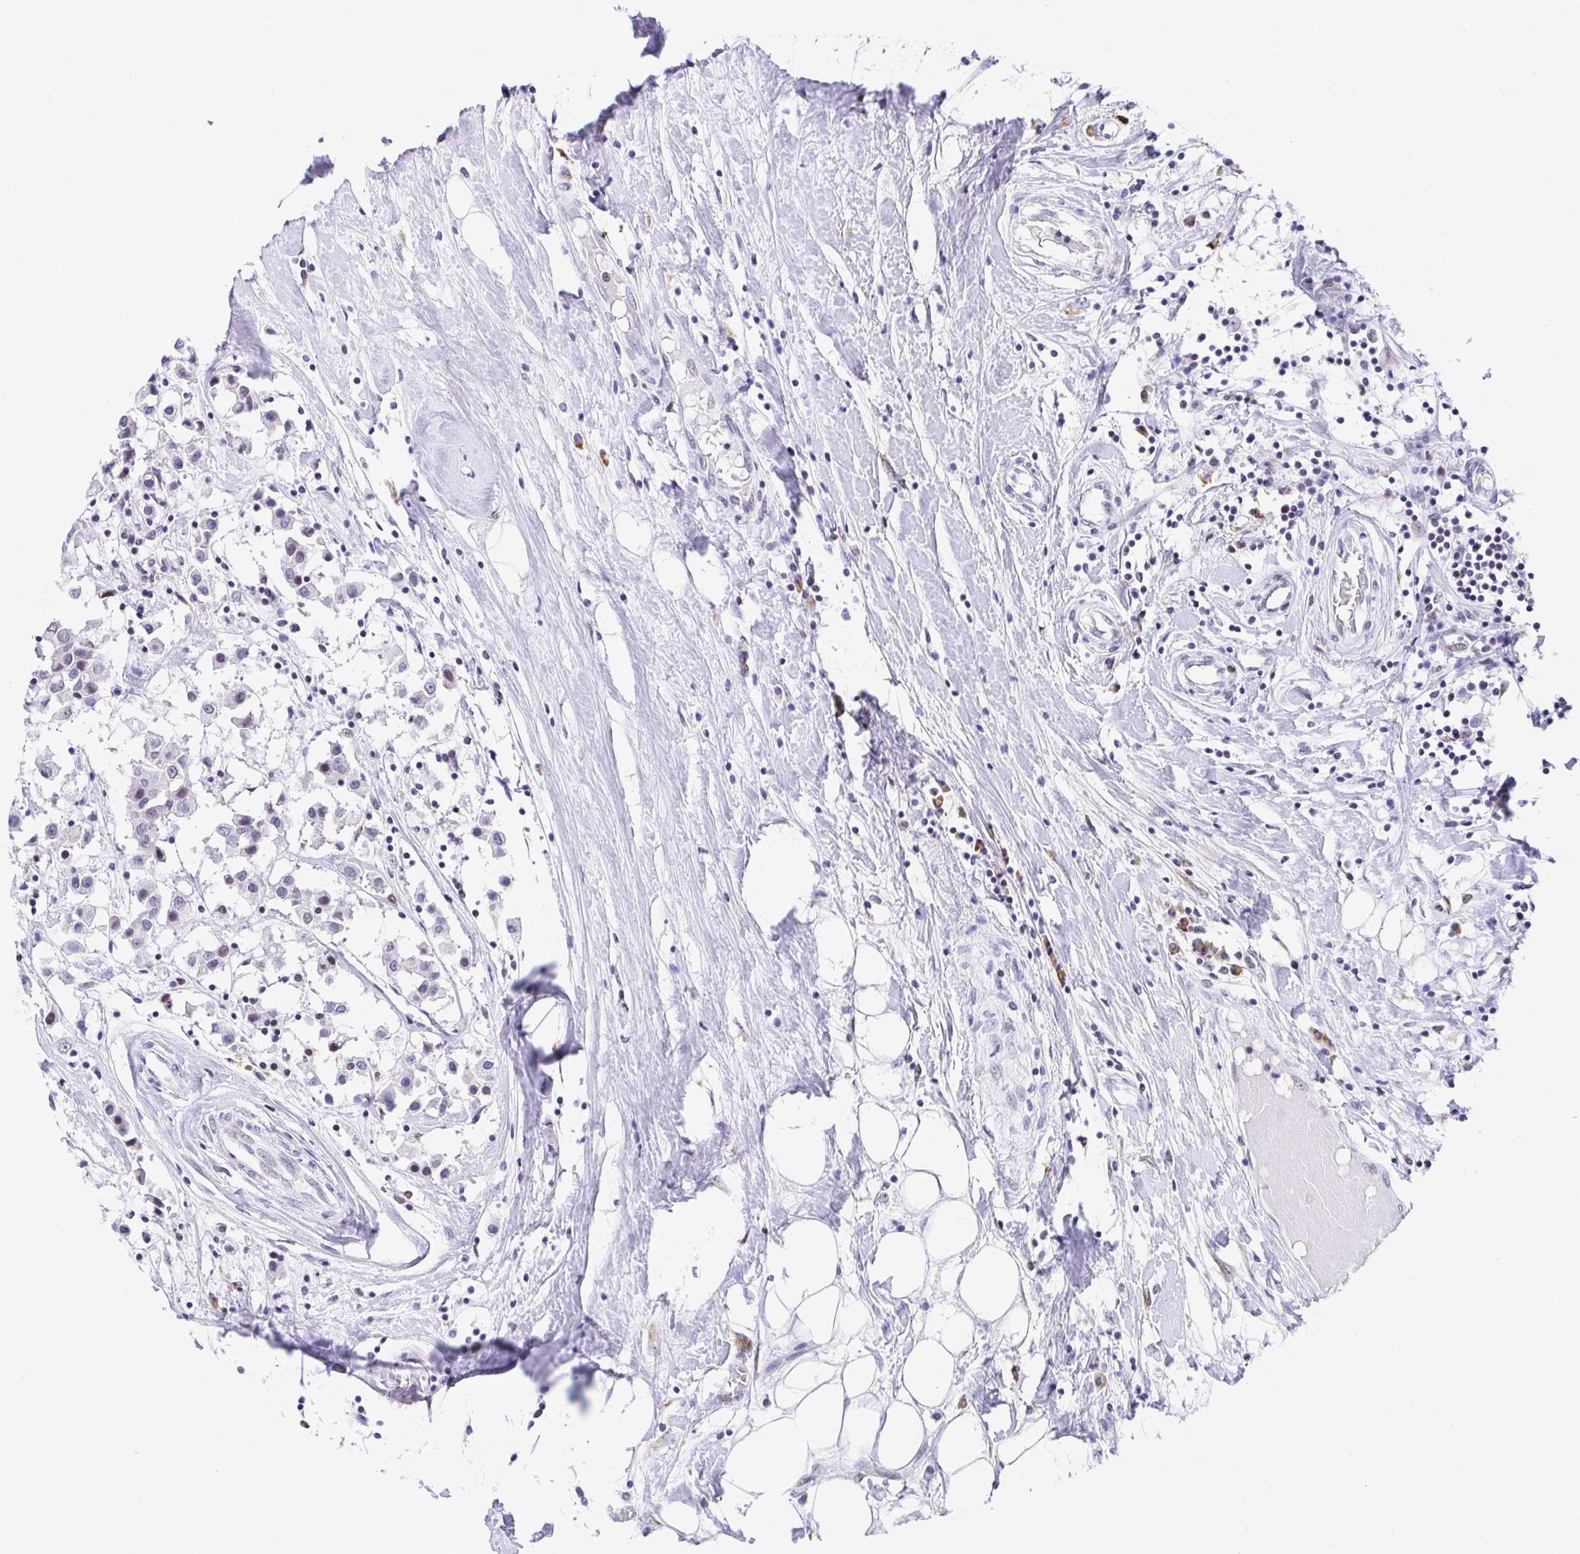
{"staining": {"intensity": "negative", "quantity": "none", "location": "none"}, "tissue": "breast cancer", "cell_type": "Tumor cells", "image_type": "cancer", "snomed": [{"axis": "morphology", "description": "Duct carcinoma"}, {"axis": "topography", "description": "Breast"}], "caption": "Immunohistochemical staining of human infiltrating ductal carcinoma (breast) displays no significant positivity in tumor cells.", "gene": "WDR72", "patient": {"sex": "female", "age": 61}}